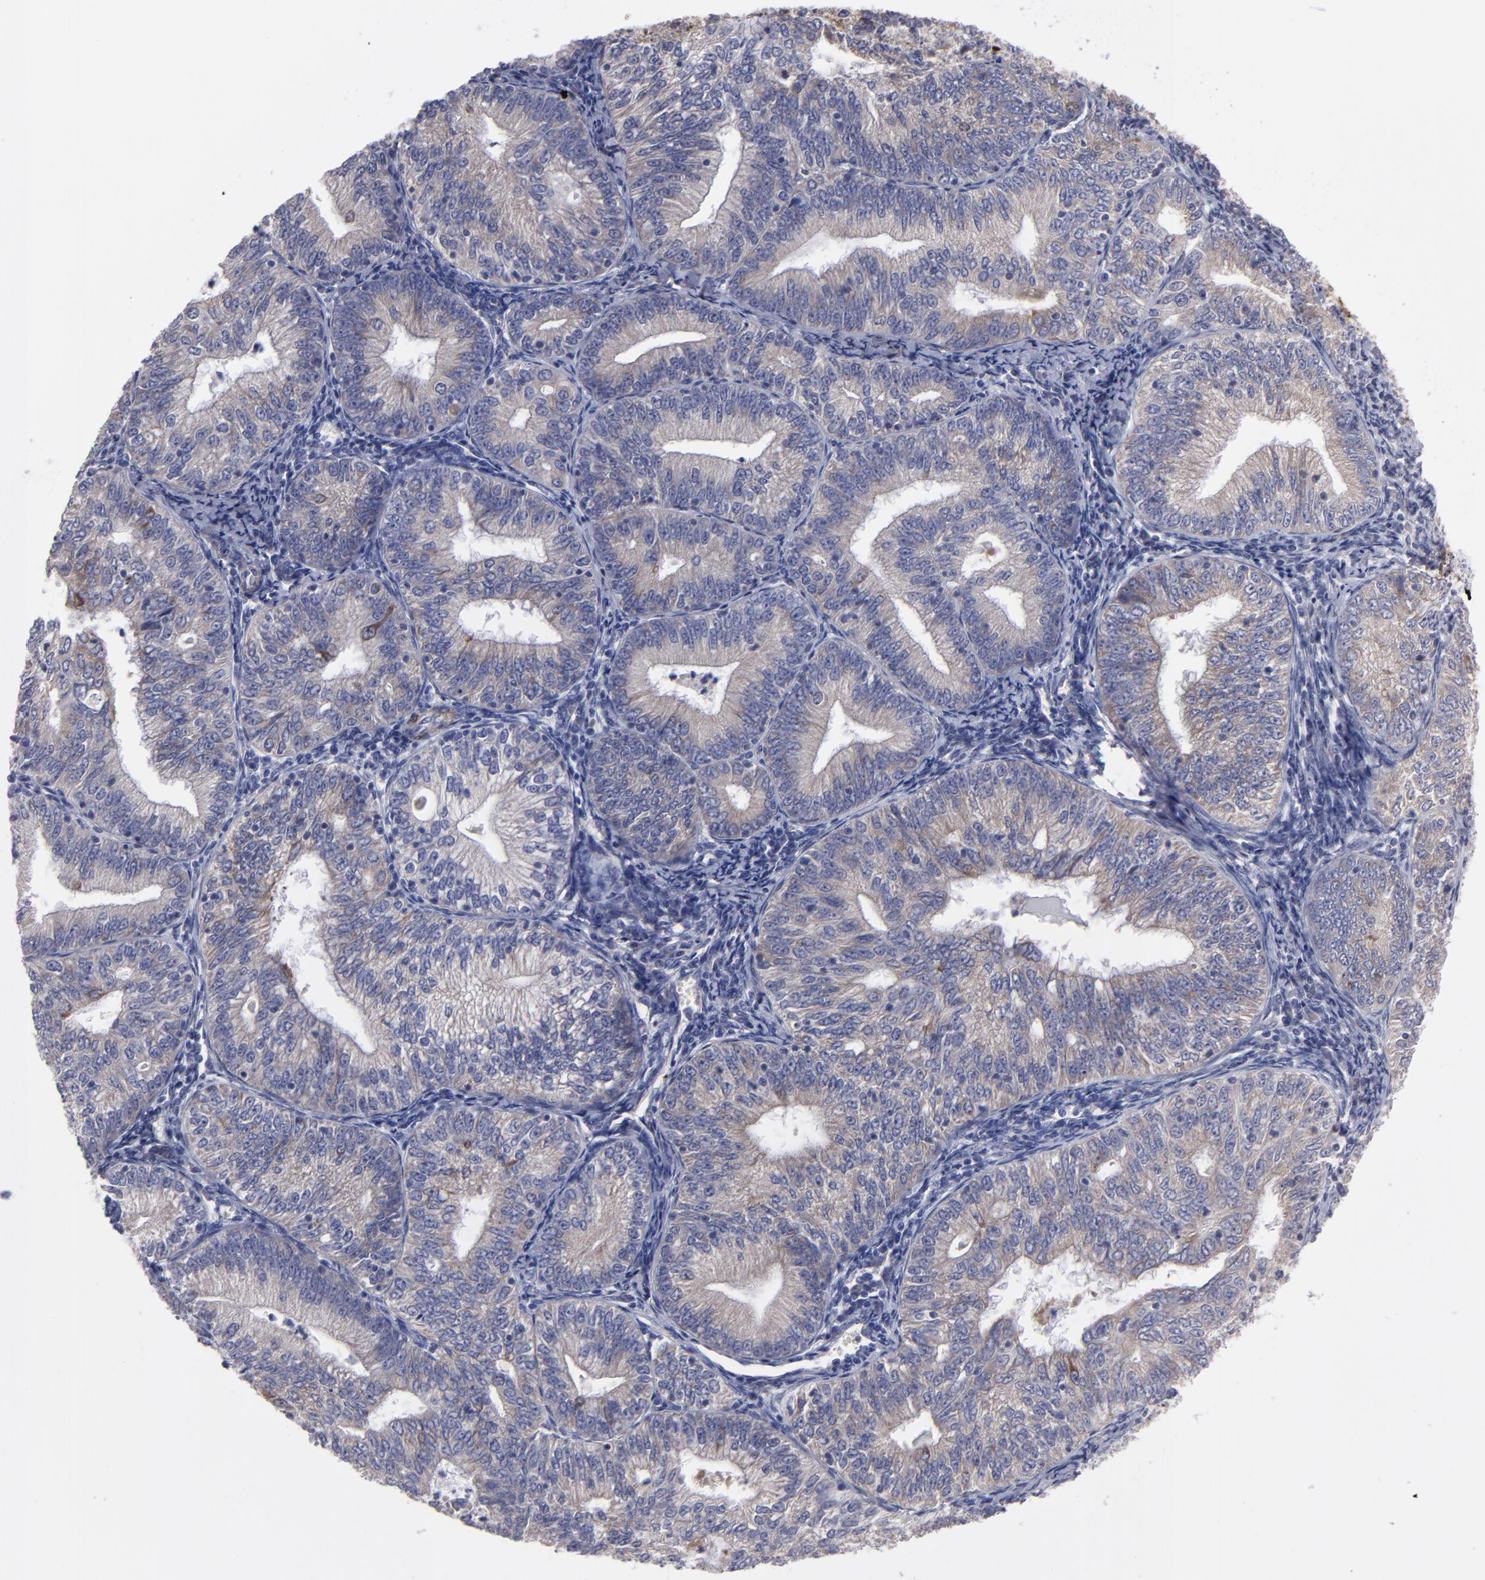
{"staining": {"intensity": "weak", "quantity": ">75%", "location": "cytoplasmic/membranous"}, "tissue": "endometrial cancer", "cell_type": "Tumor cells", "image_type": "cancer", "snomed": [{"axis": "morphology", "description": "Adenocarcinoma, NOS"}, {"axis": "topography", "description": "Endometrium"}], "caption": "Human endometrial adenocarcinoma stained for a protein (brown) reveals weak cytoplasmic/membranous positive expression in about >75% of tumor cells.", "gene": "SLMAP", "patient": {"sex": "female", "age": 69}}